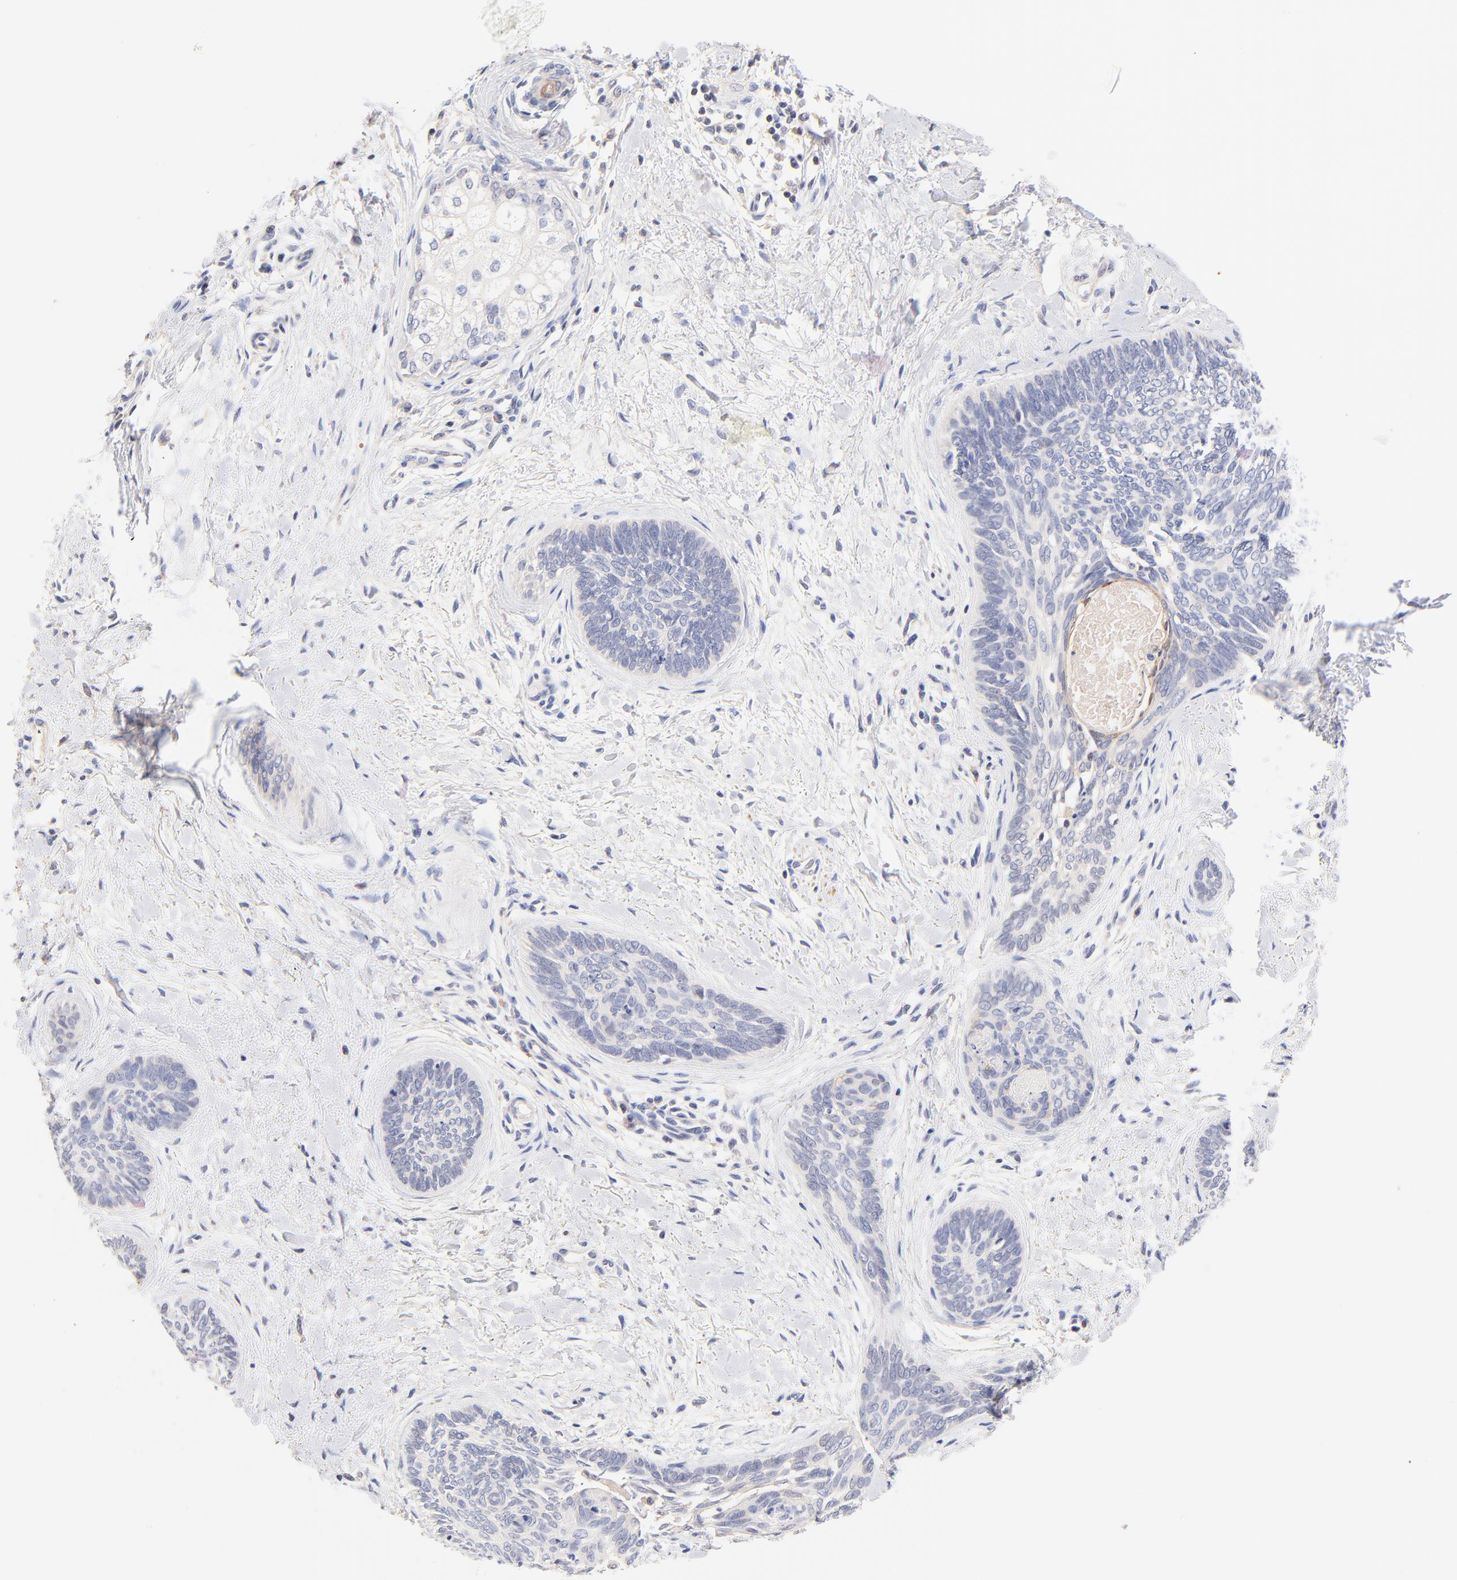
{"staining": {"intensity": "negative", "quantity": "none", "location": "none"}, "tissue": "skin cancer", "cell_type": "Tumor cells", "image_type": "cancer", "snomed": [{"axis": "morphology", "description": "Basal cell carcinoma"}, {"axis": "topography", "description": "Skin"}], "caption": "Tumor cells are negative for brown protein staining in skin cancer (basal cell carcinoma).", "gene": "TWNK", "patient": {"sex": "female", "age": 81}}